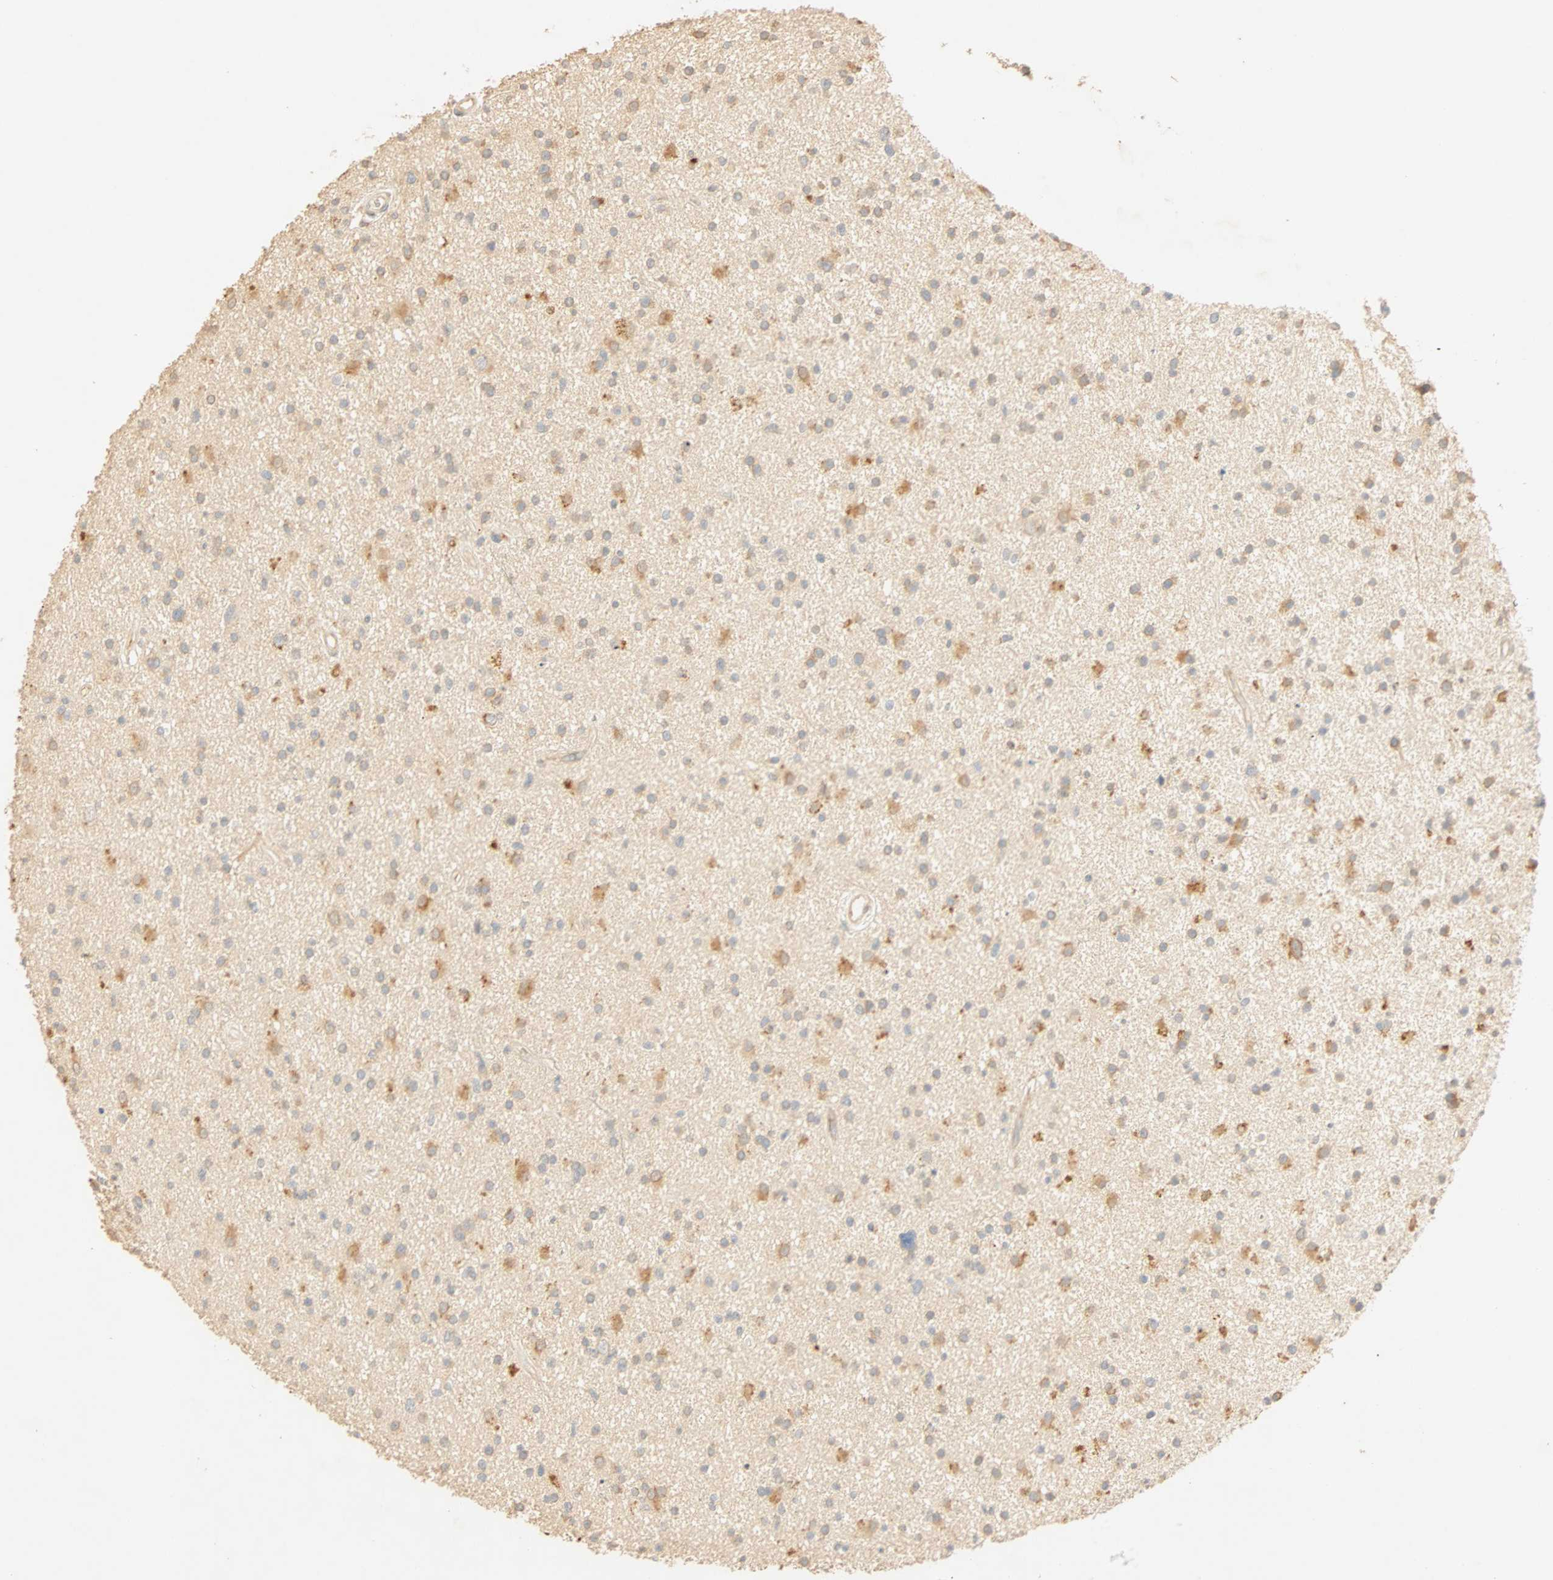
{"staining": {"intensity": "moderate", "quantity": "25%-75%", "location": "cytoplasmic/membranous"}, "tissue": "glioma", "cell_type": "Tumor cells", "image_type": "cancer", "snomed": [{"axis": "morphology", "description": "Glioma, malignant, High grade"}, {"axis": "topography", "description": "Brain"}], "caption": "DAB (3,3'-diaminobenzidine) immunohistochemical staining of glioma reveals moderate cytoplasmic/membranous protein expression in approximately 25%-75% of tumor cells.", "gene": "SELENBP1", "patient": {"sex": "male", "age": 33}}